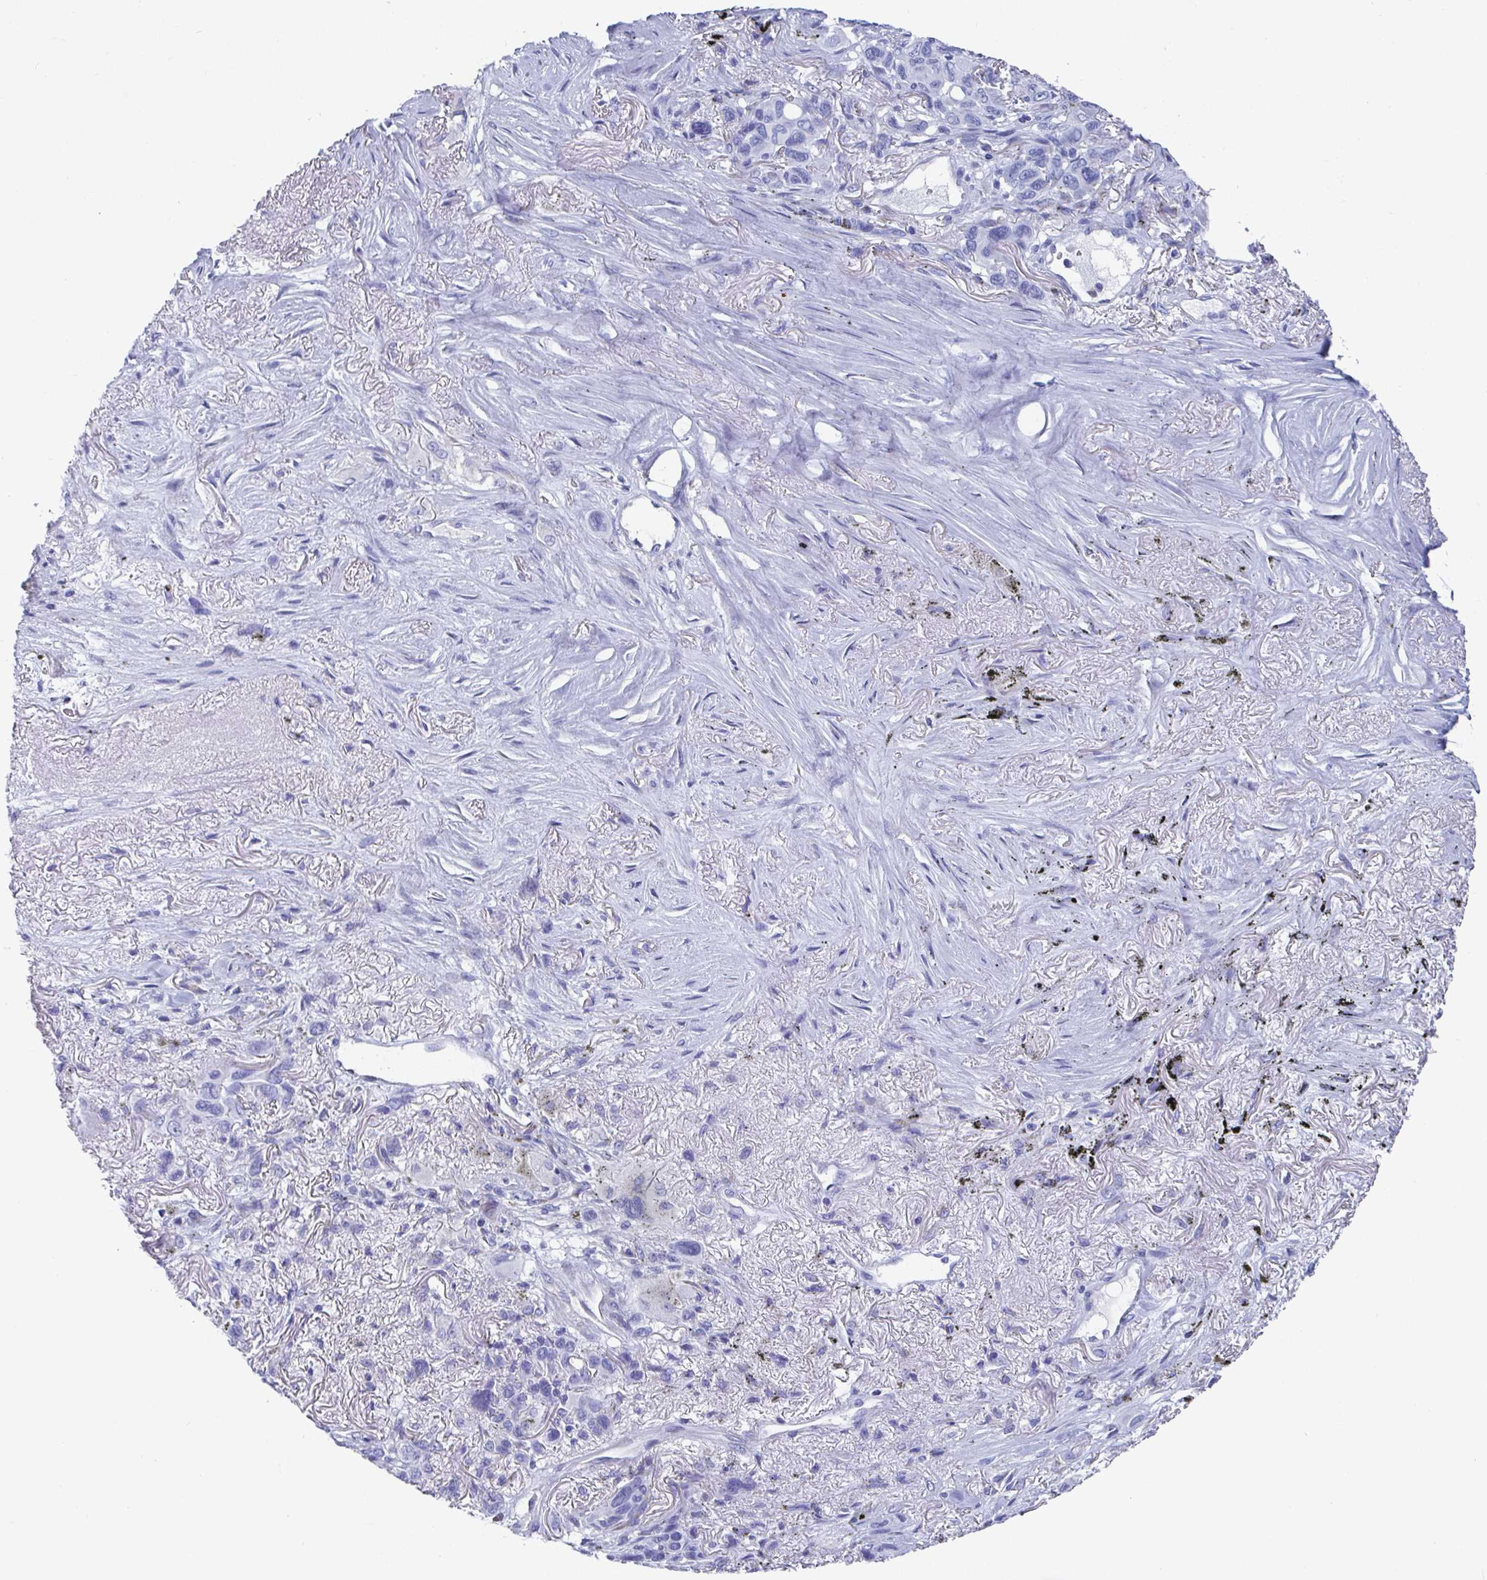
{"staining": {"intensity": "negative", "quantity": "none", "location": "none"}, "tissue": "melanoma", "cell_type": "Tumor cells", "image_type": "cancer", "snomed": [{"axis": "morphology", "description": "Malignant melanoma, Metastatic site"}, {"axis": "topography", "description": "Lung"}], "caption": "Tumor cells show no significant protein expression in melanoma.", "gene": "CLDN8", "patient": {"sex": "male", "age": 48}}